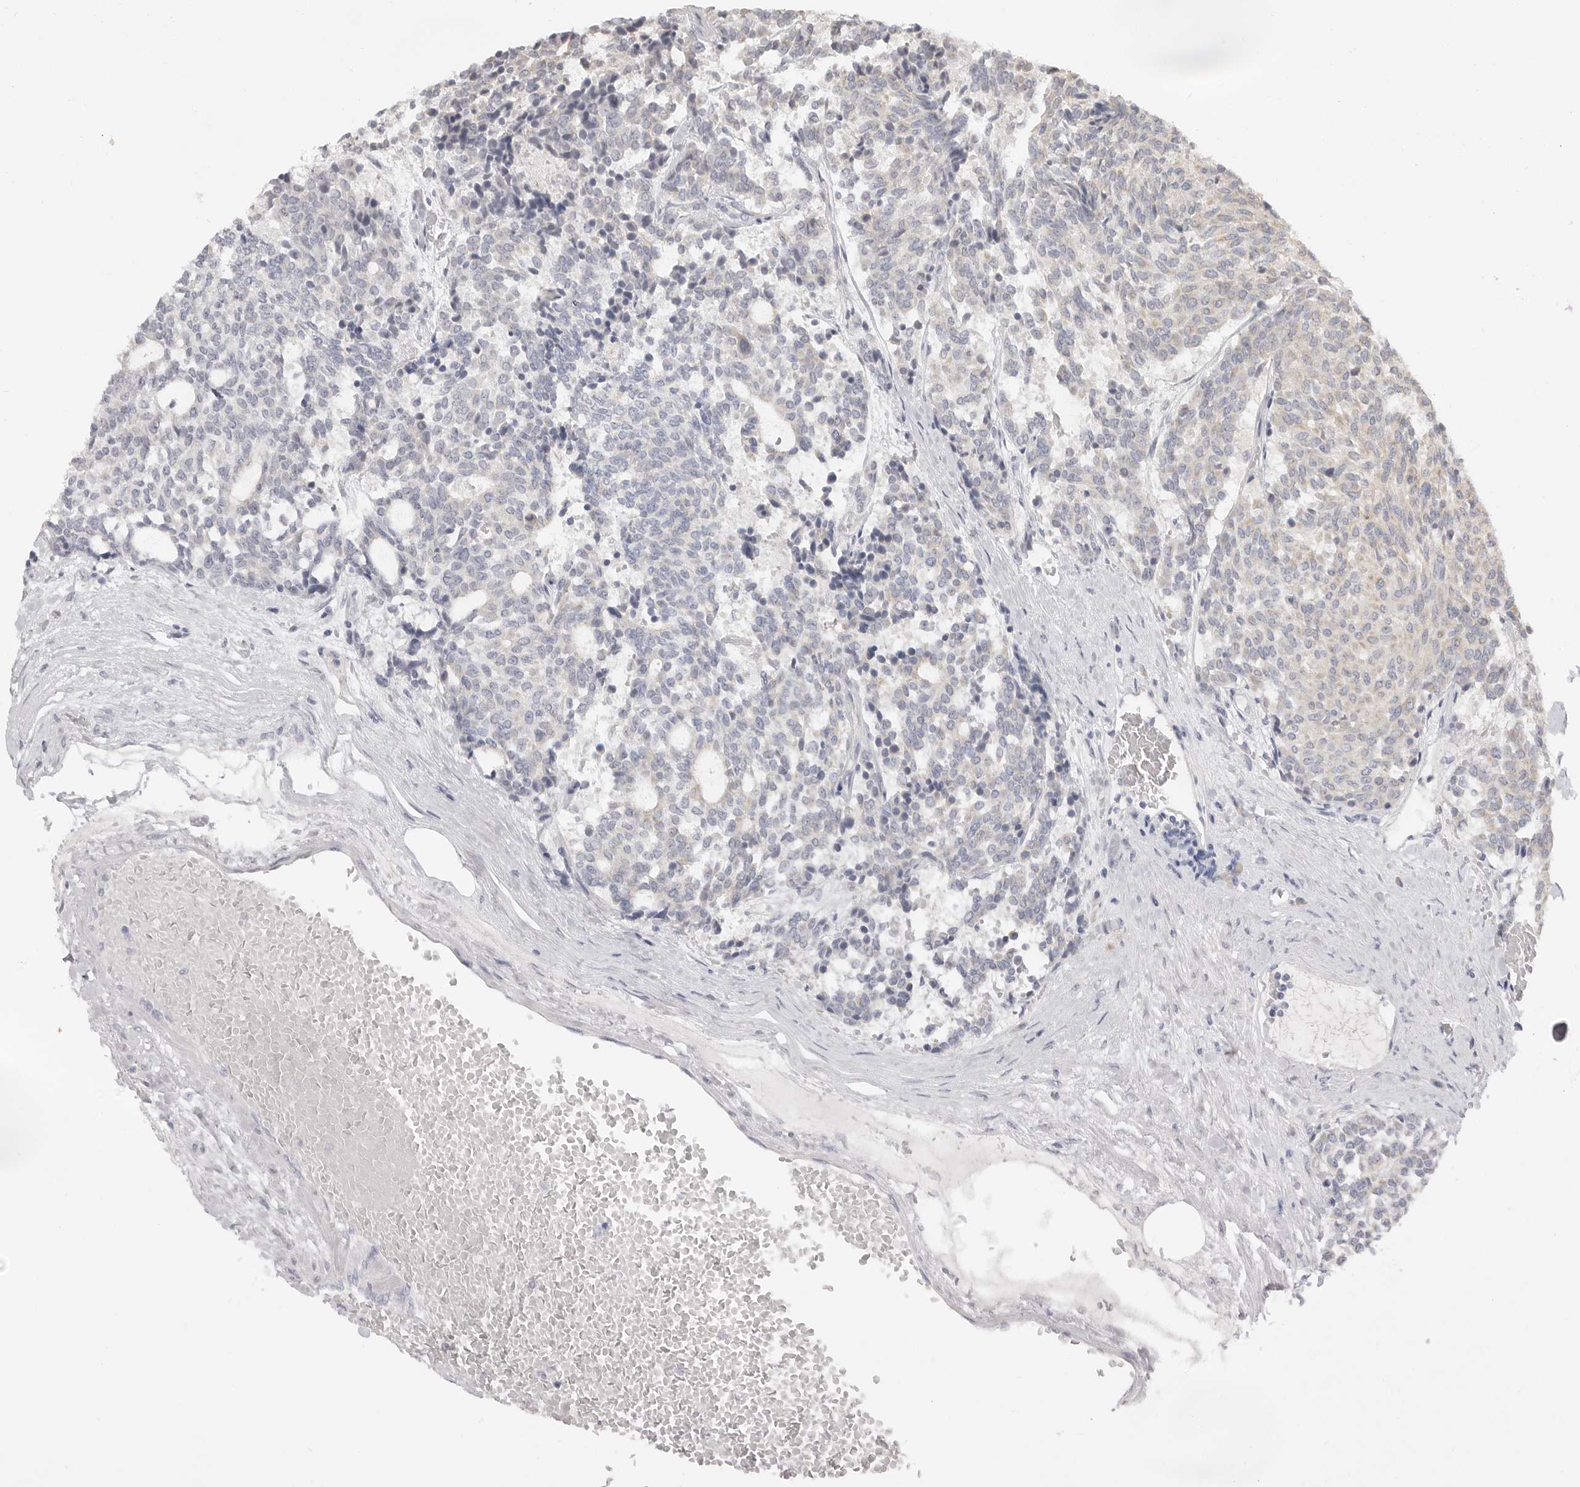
{"staining": {"intensity": "negative", "quantity": "none", "location": "none"}, "tissue": "carcinoid", "cell_type": "Tumor cells", "image_type": "cancer", "snomed": [{"axis": "morphology", "description": "Carcinoid, malignant, NOS"}, {"axis": "topography", "description": "Pancreas"}], "caption": "DAB immunohistochemical staining of carcinoid (malignant) demonstrates no significant expression in tumor cells.", "gene": "AHDC1", "patient": {"sex": "female", "age": 54}}